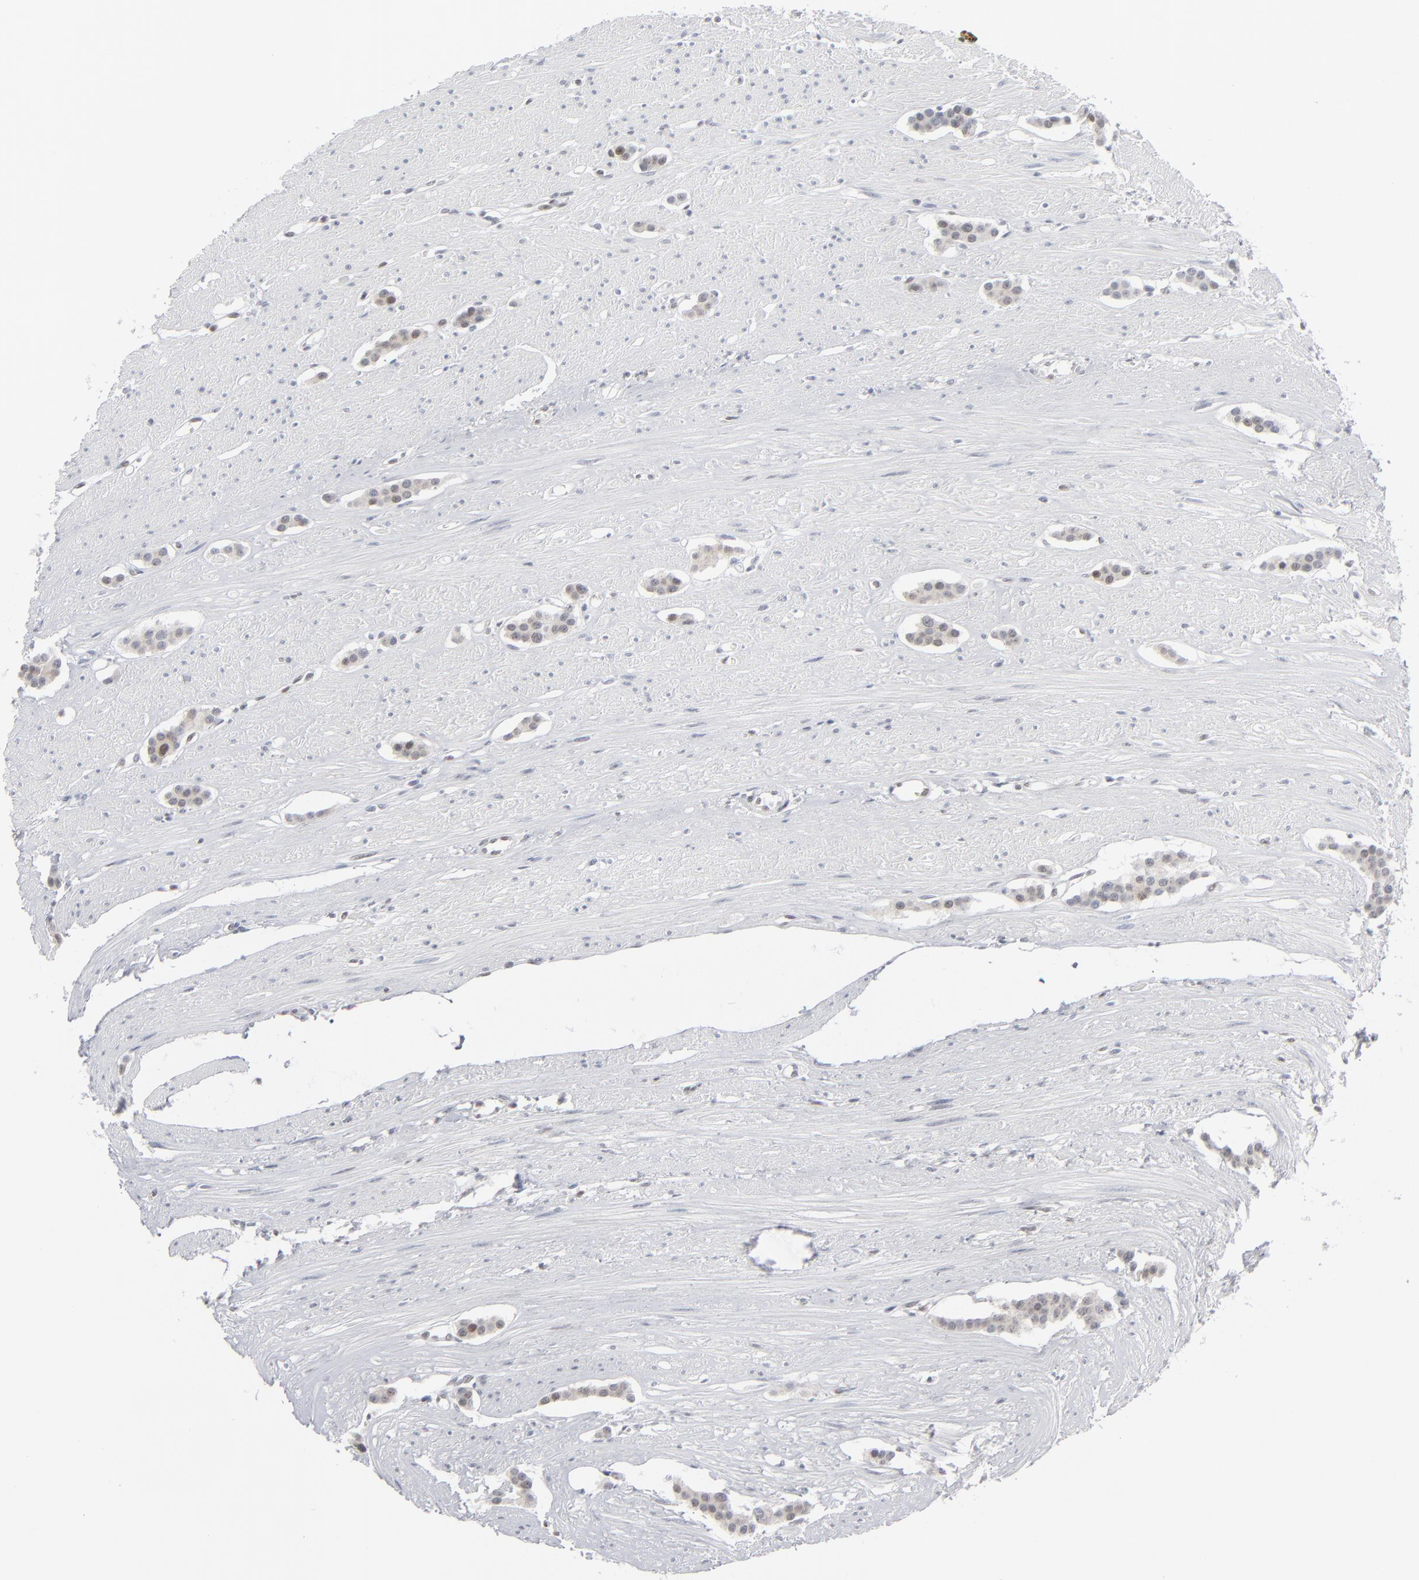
{"staining": {"intensity": "negative", "quantity": "none", "location": "none"}, "tissue": "carcinoid", "cell_type": "Tumor cells", "image_type": "cancer", "snomed": [{"axis": "morphology", "description": "Carcinoid, malignant, NOS"}, {"axis": "topography", "description": "Small intestine"}], "caption": "The micrograph reveals no staining of tumor cells in carcinoid.", "gene": "IRF9", "patient": {"sex": "male", "age": 60}}